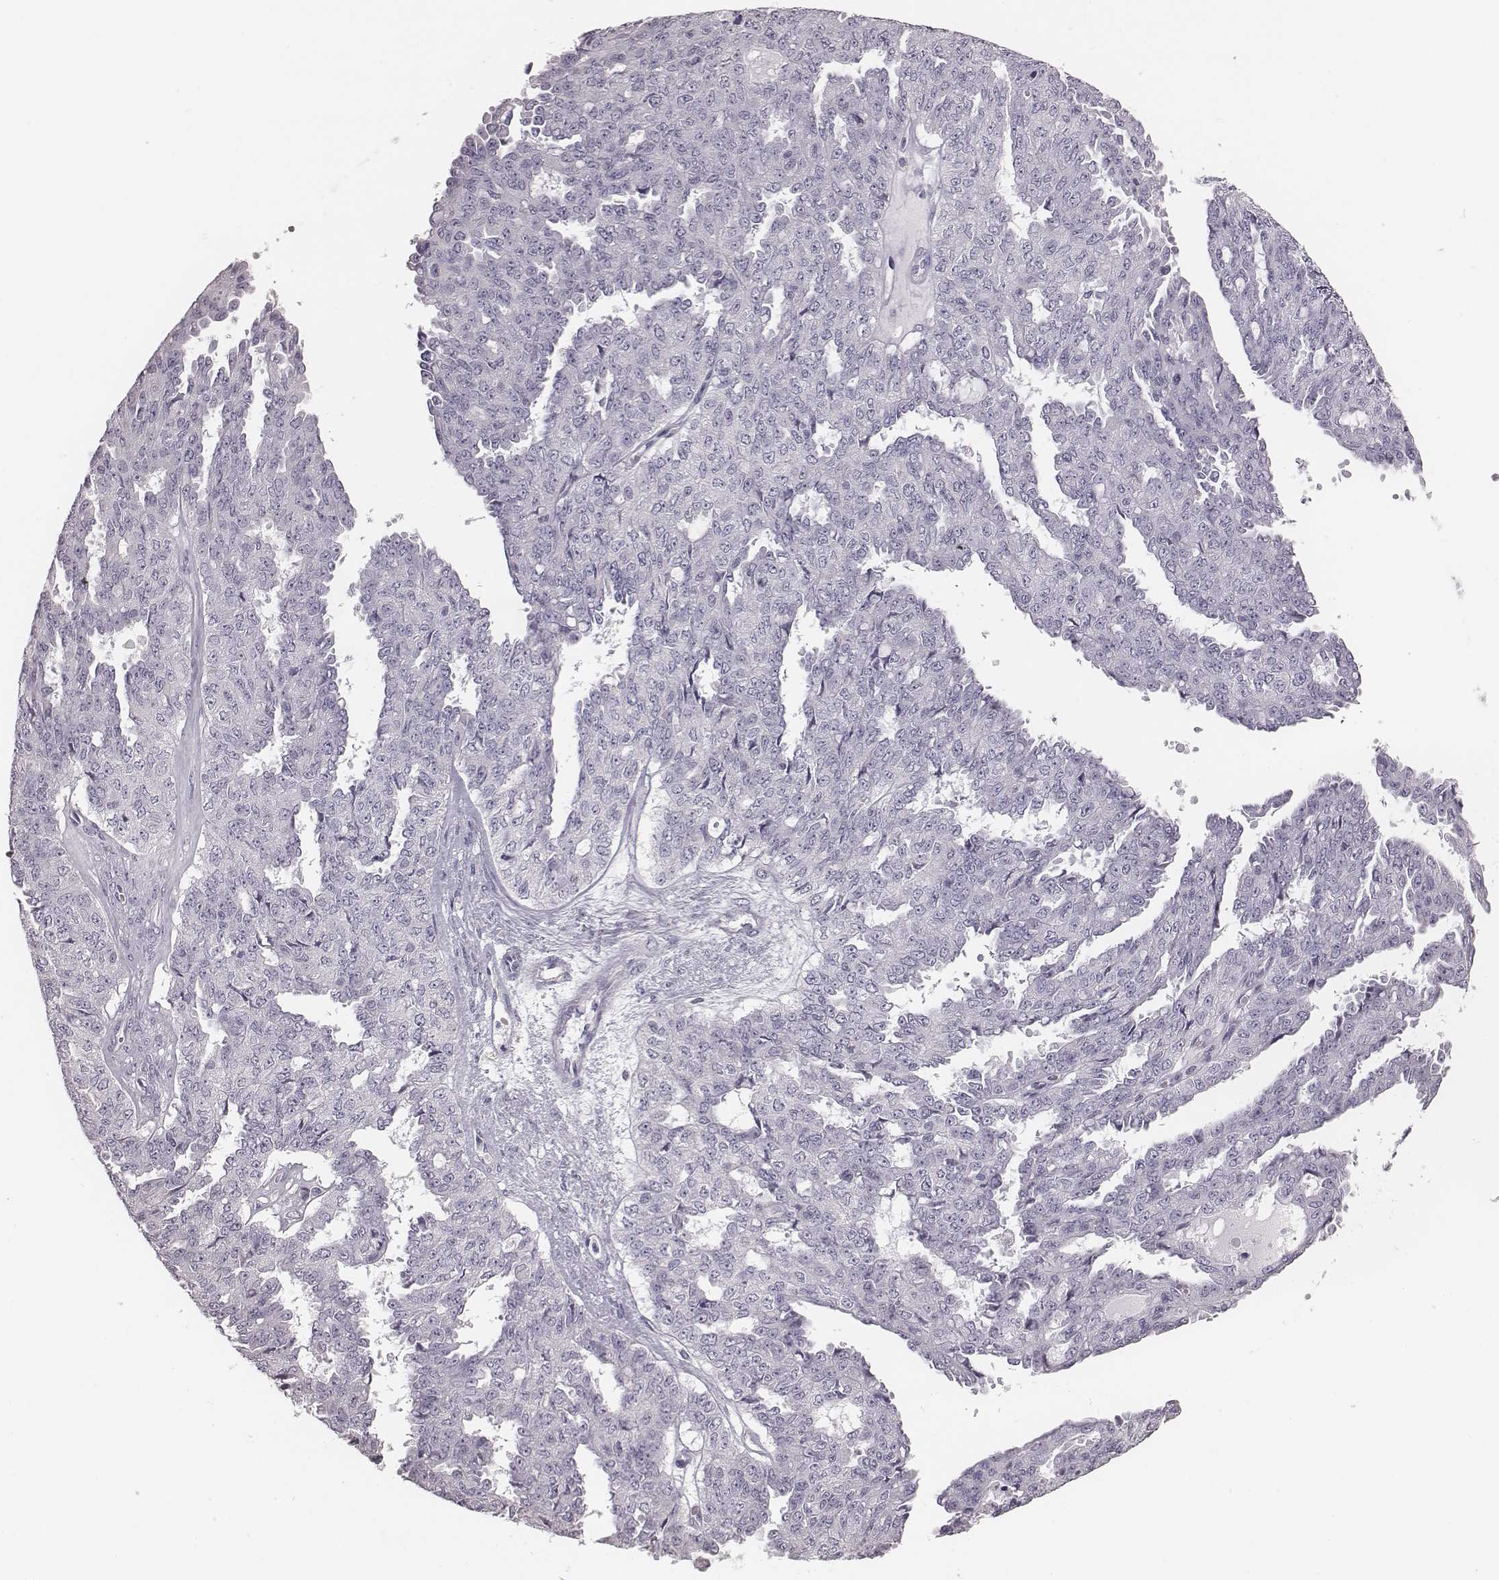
{"staining": {"intensity": "negative", "quantity": "none", "location": "none"}, "tissue": "ovarian cancer", "cell_type": "Tumor cells", "image_type": "cancer", "snomed": [{"axis": "morphology", "description": "Cystadenocarcinoma, serous, NOS"}, {"axis": "topography", "description": "Ovary"}], "caption": "Ovarian cancer (serous cystadenocarcinoma) stained for a protein using immunohistochemistry displays no expression tumor cells.", "gene": "C6orf58", "patient": {"sex": "female", "age": 71}}